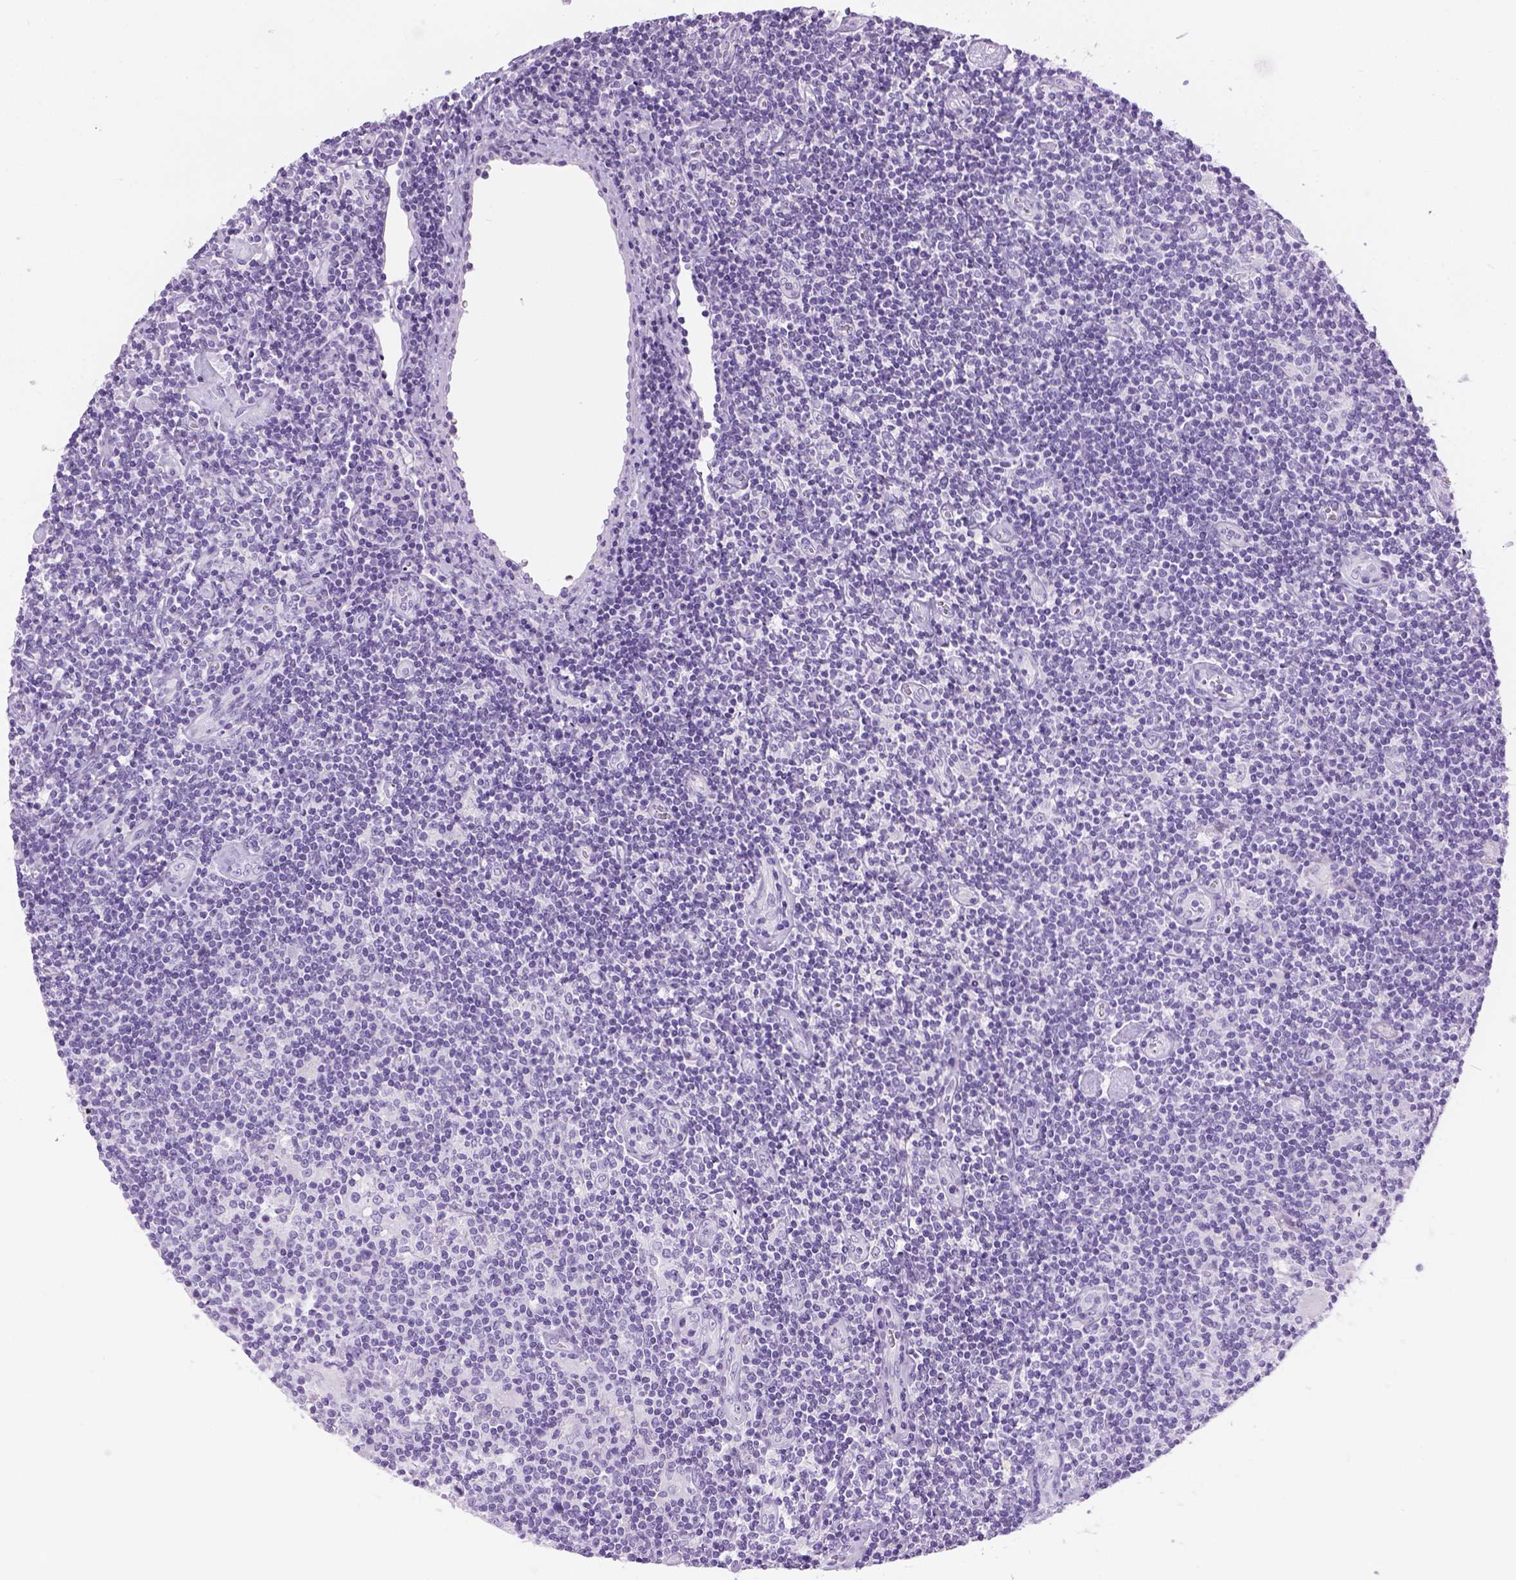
{"staining": {"intensity": "negative", "quantity": "none", "location": "none"}, "tissue": "lymphoma", "cell_type": "Tumor cells", "image_type": "cancer", "snomed": [{"axis": "morphology", "description": "Hodgkin's disease, NOS"}, {"axis": "topography", "description": "Lymph node"}], "caption": "Immunohistochemistry image of neoplastic tissue: lymphoma stained with DAB reveals no significant protein positivity in tumor cells. (DAB IHC visualized using brightfield microscopy, high magnification).", "gene": "TMEM38A", "patient": {"sex": "male", "age": 40}}